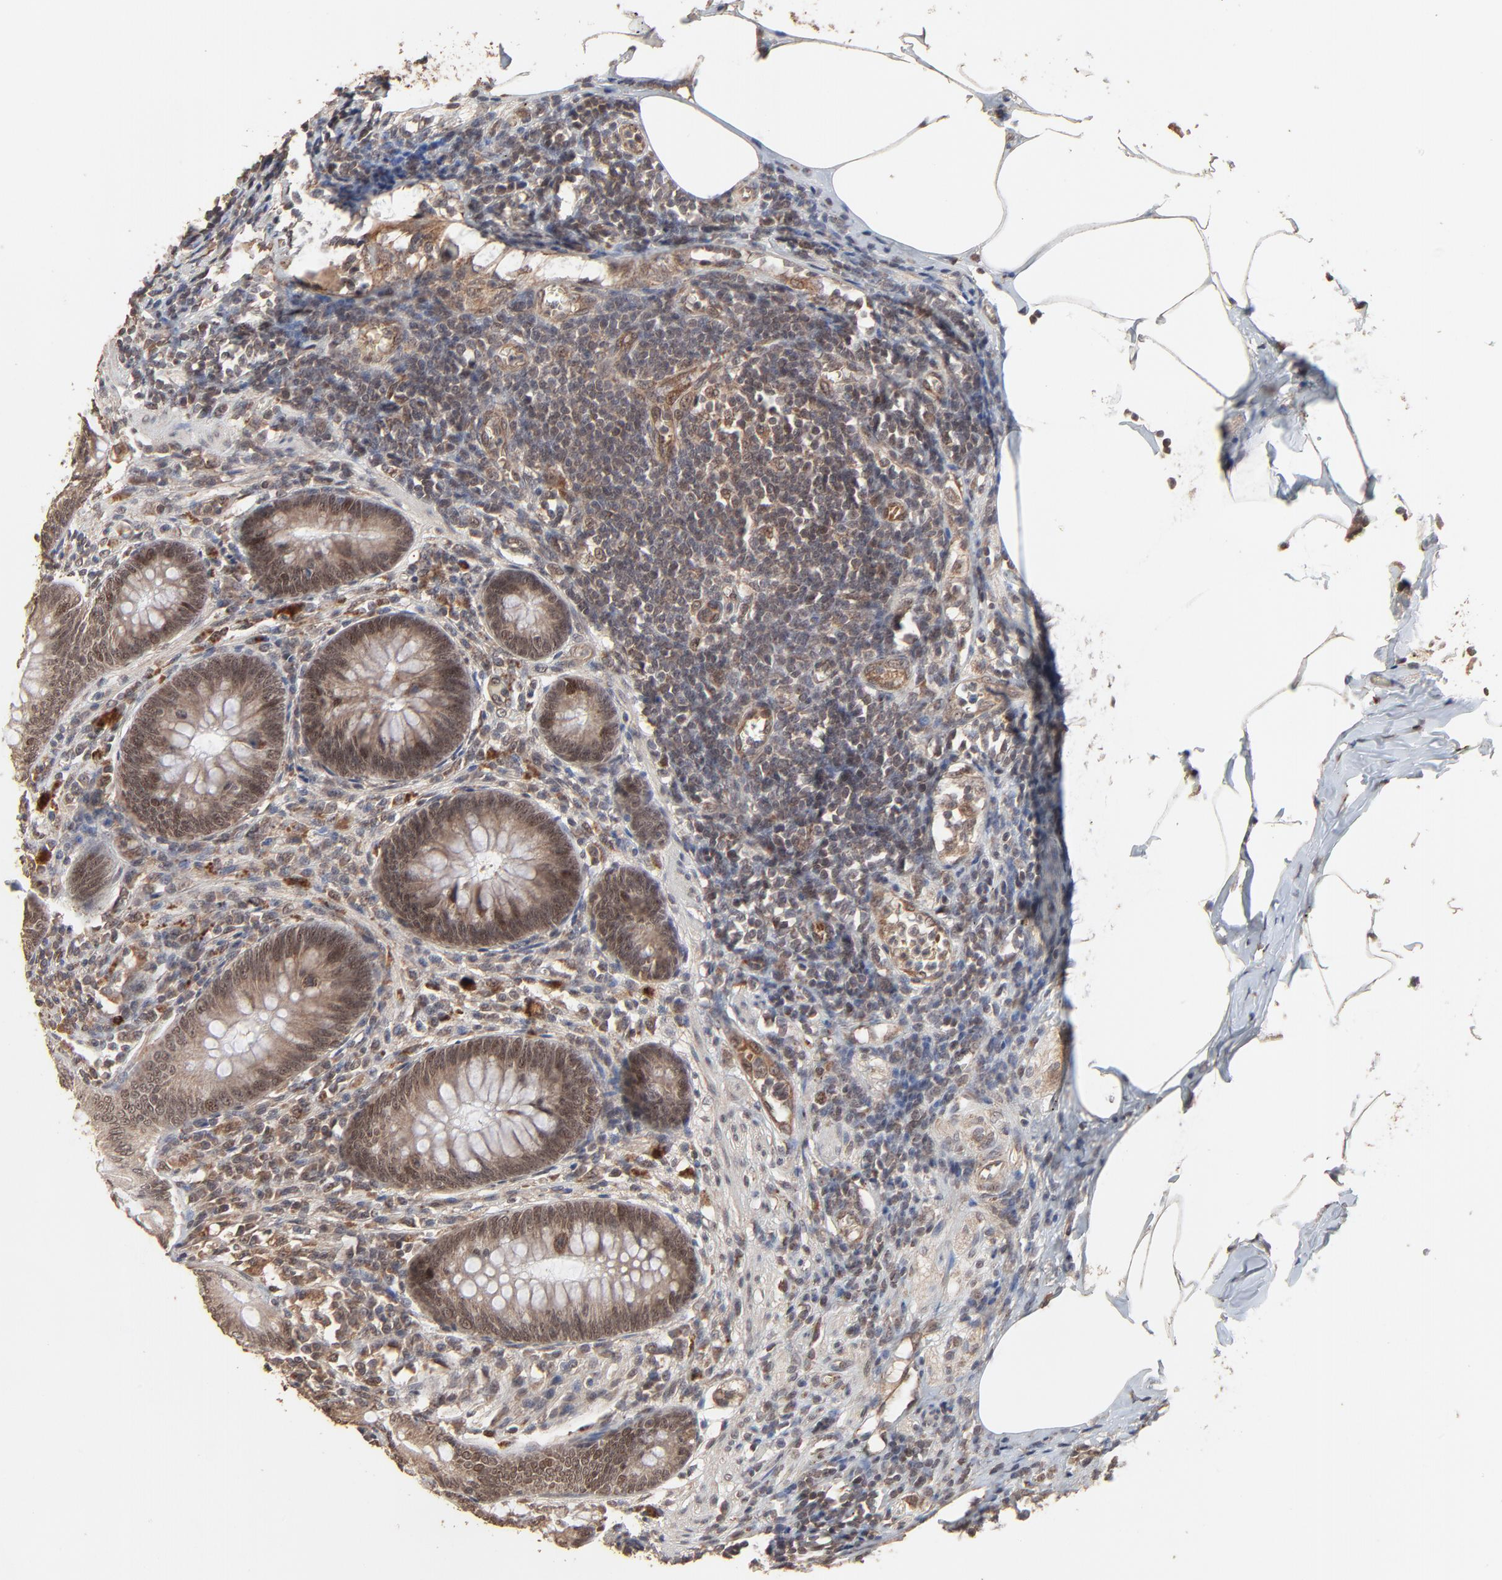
{"staining": {"intensity": "weak", "quantity": ">75%", "location": "cytoplasmic/membranous,nuclear"}, "tissue": "appendix", "cell_type": "Glandular cells", "image_type": "normal", "snomed": [{"axis": "morphology", "description": "Normal tissue, NOS"}, {"axis": "morphology", "description": "Inflammation, NOS"}, {"axis": "topography", "description": "Appendix"}], "caption": "DAB (3,3'-diaminobenzidine) immunohistochemical staining of unremarkable human appendix demonstrates weak cytoplasmic/membranous,nuclear protein staining in approximately >75% of glandular cells.", "gene": "FAM227A", "patient": {"sex": "male", "age": 46}}